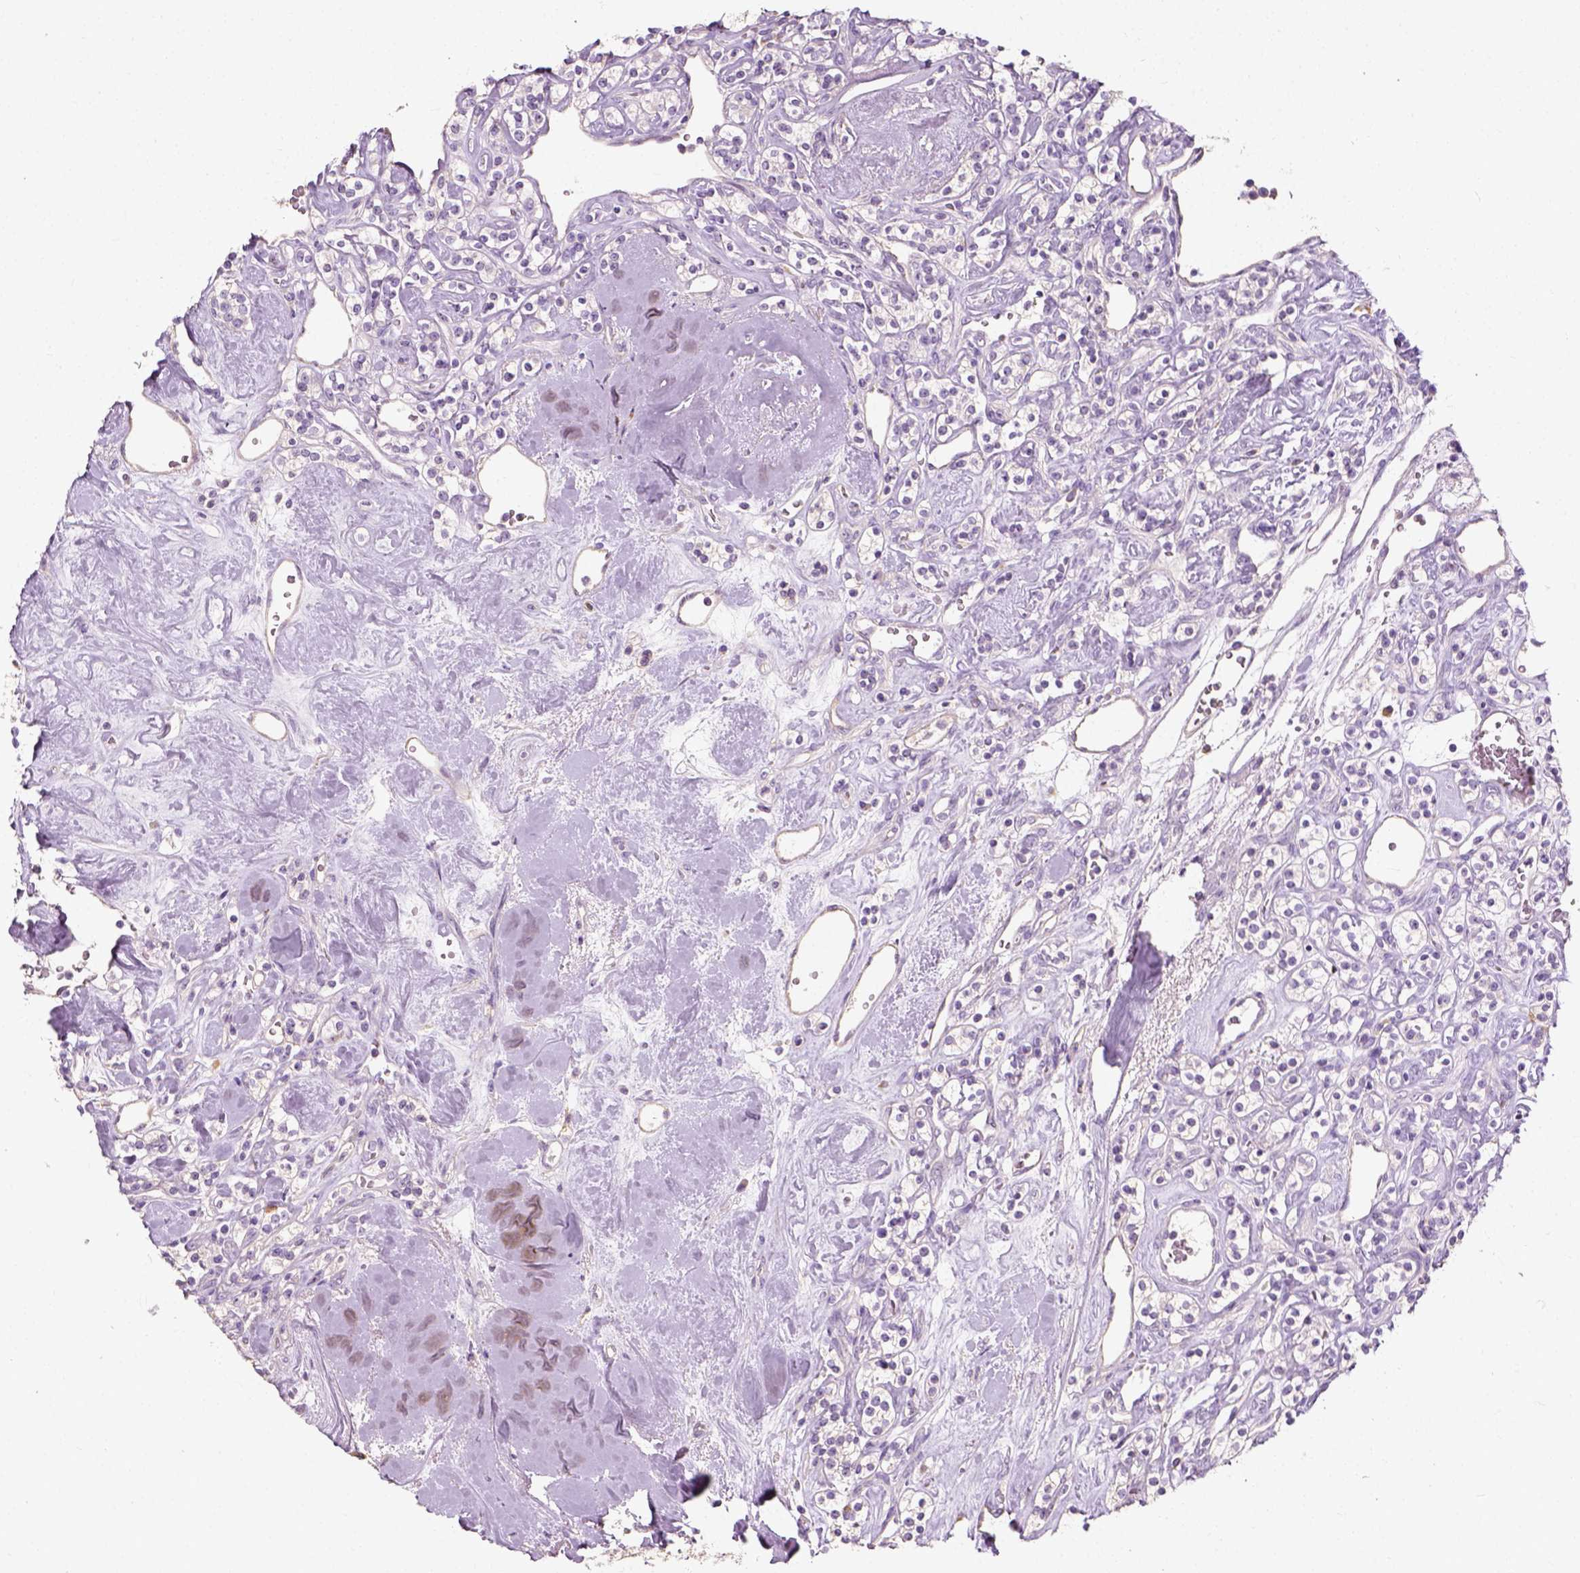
{"staining": {"intensity": "negative", "quantity": "none", "location": "none"}, "tissue": "renal cancer", "cell_type": "Tumor cells", "image_type": "cancer", "snomed": [{"axis": "morphology", "description": "Adenocarcinoma, NOS"}, {"axis": "topography", "description": "Kidney"}], "caption": "This photomicrograph is of renal adenocarcinoma stained with immunohistochemistry (IHC) to label a protein in brown with the nuclei are counter-stained blue. There is no staining in tumor cells.", "gene": "DHCR24", "patient": {"sex": "male", "age": 77}}